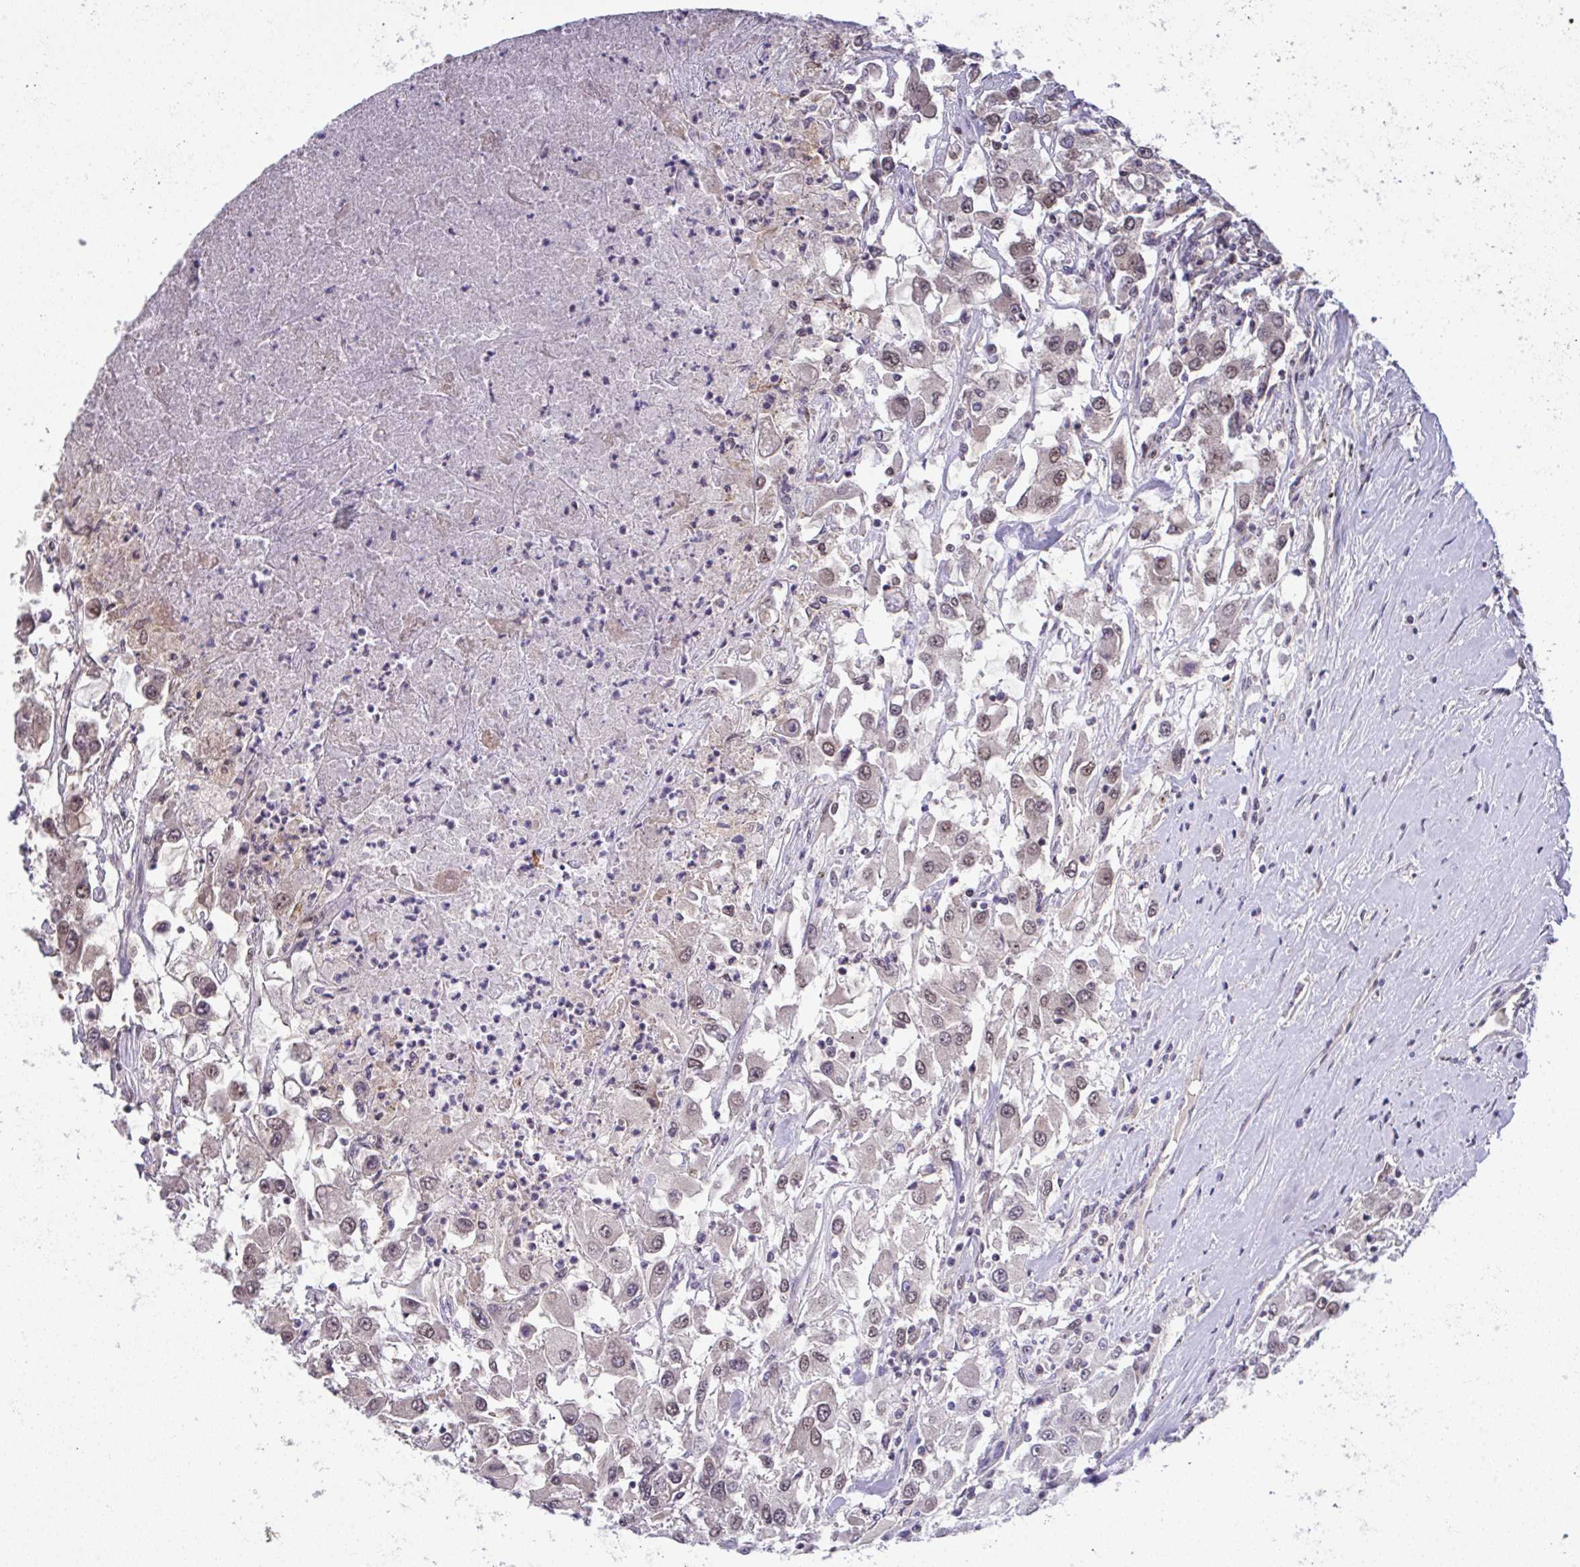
{"staining": {"intensity": "moderate", "quantity": ">75%", "location": "nuclear"}, "tissue": "renal cancer", "cell_type": "Tumor cells", "image_type": "cancer", "snomed": [{"axis": "morphology", "description": "Adenocarcinoma, NOS"}, {"axis": "topography", "description": "Kidney"}], "caption": "Tumor cells show medium levels of moderate nuclear staining in about >75% of cells in renal cancer.", "gene": "C9orf64", "patient": {"sex": "female", "age": 67}}